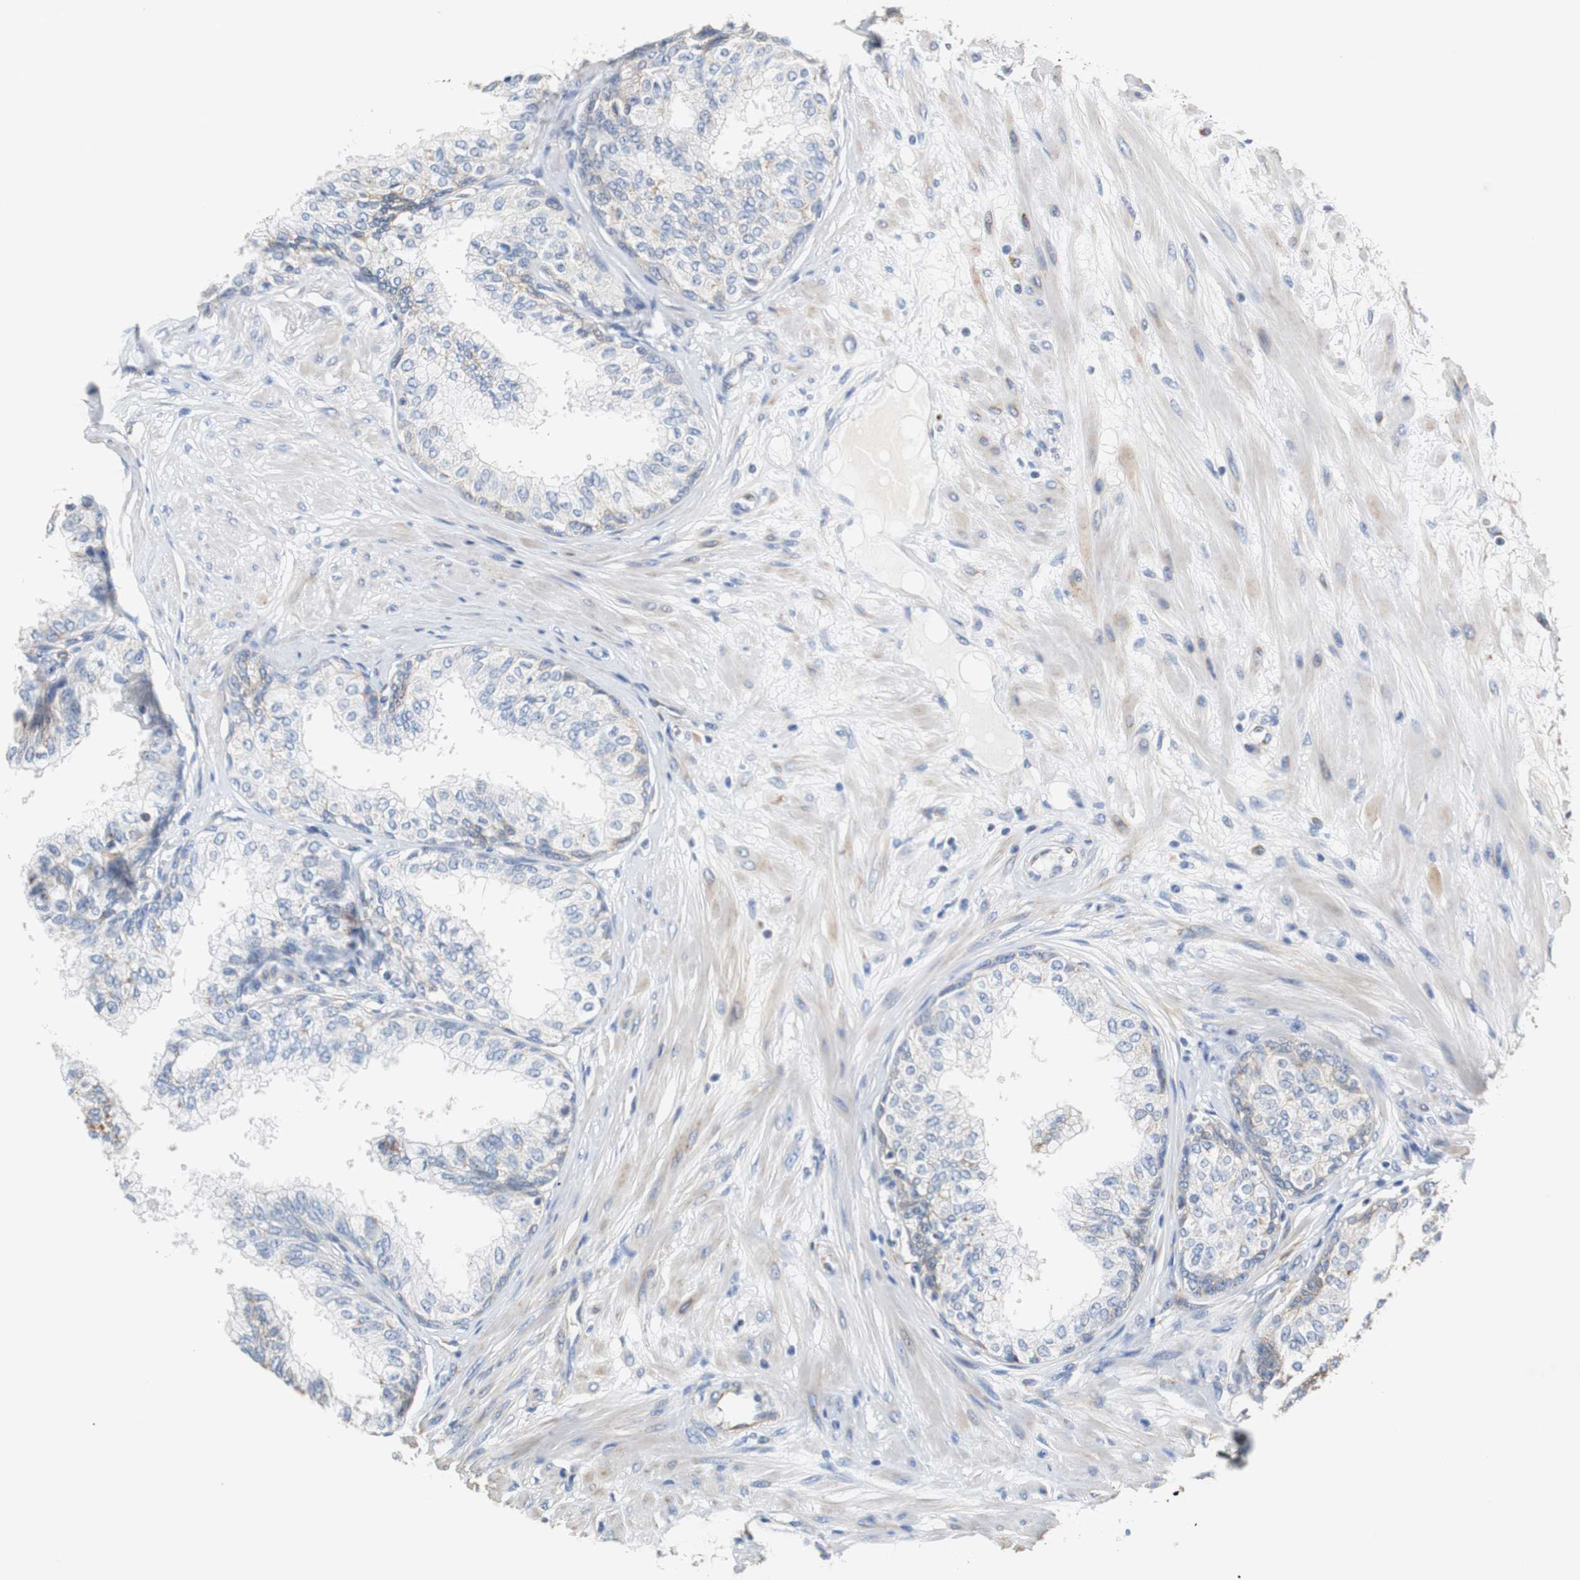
{"staining": {"intensity": "weak", "quantity": "<25%", "location": "cytoplasmic/membranous"}, "tissue": "prostate", "cell_type": "Glandular cells", "image_type": "normal", "snomed": [{"axis": "morphology", "description": "Normal tissue, NOS"}, {"axis": "topography", "description": "Prostate"}, {"axis": "topography", "description": "Seminal veicle"}], "caption": "Glandular cells show no significant protein staining in unremarkable prostate.", "gene": "PCK1", "patient": {"sex": "male", "age": 60}}